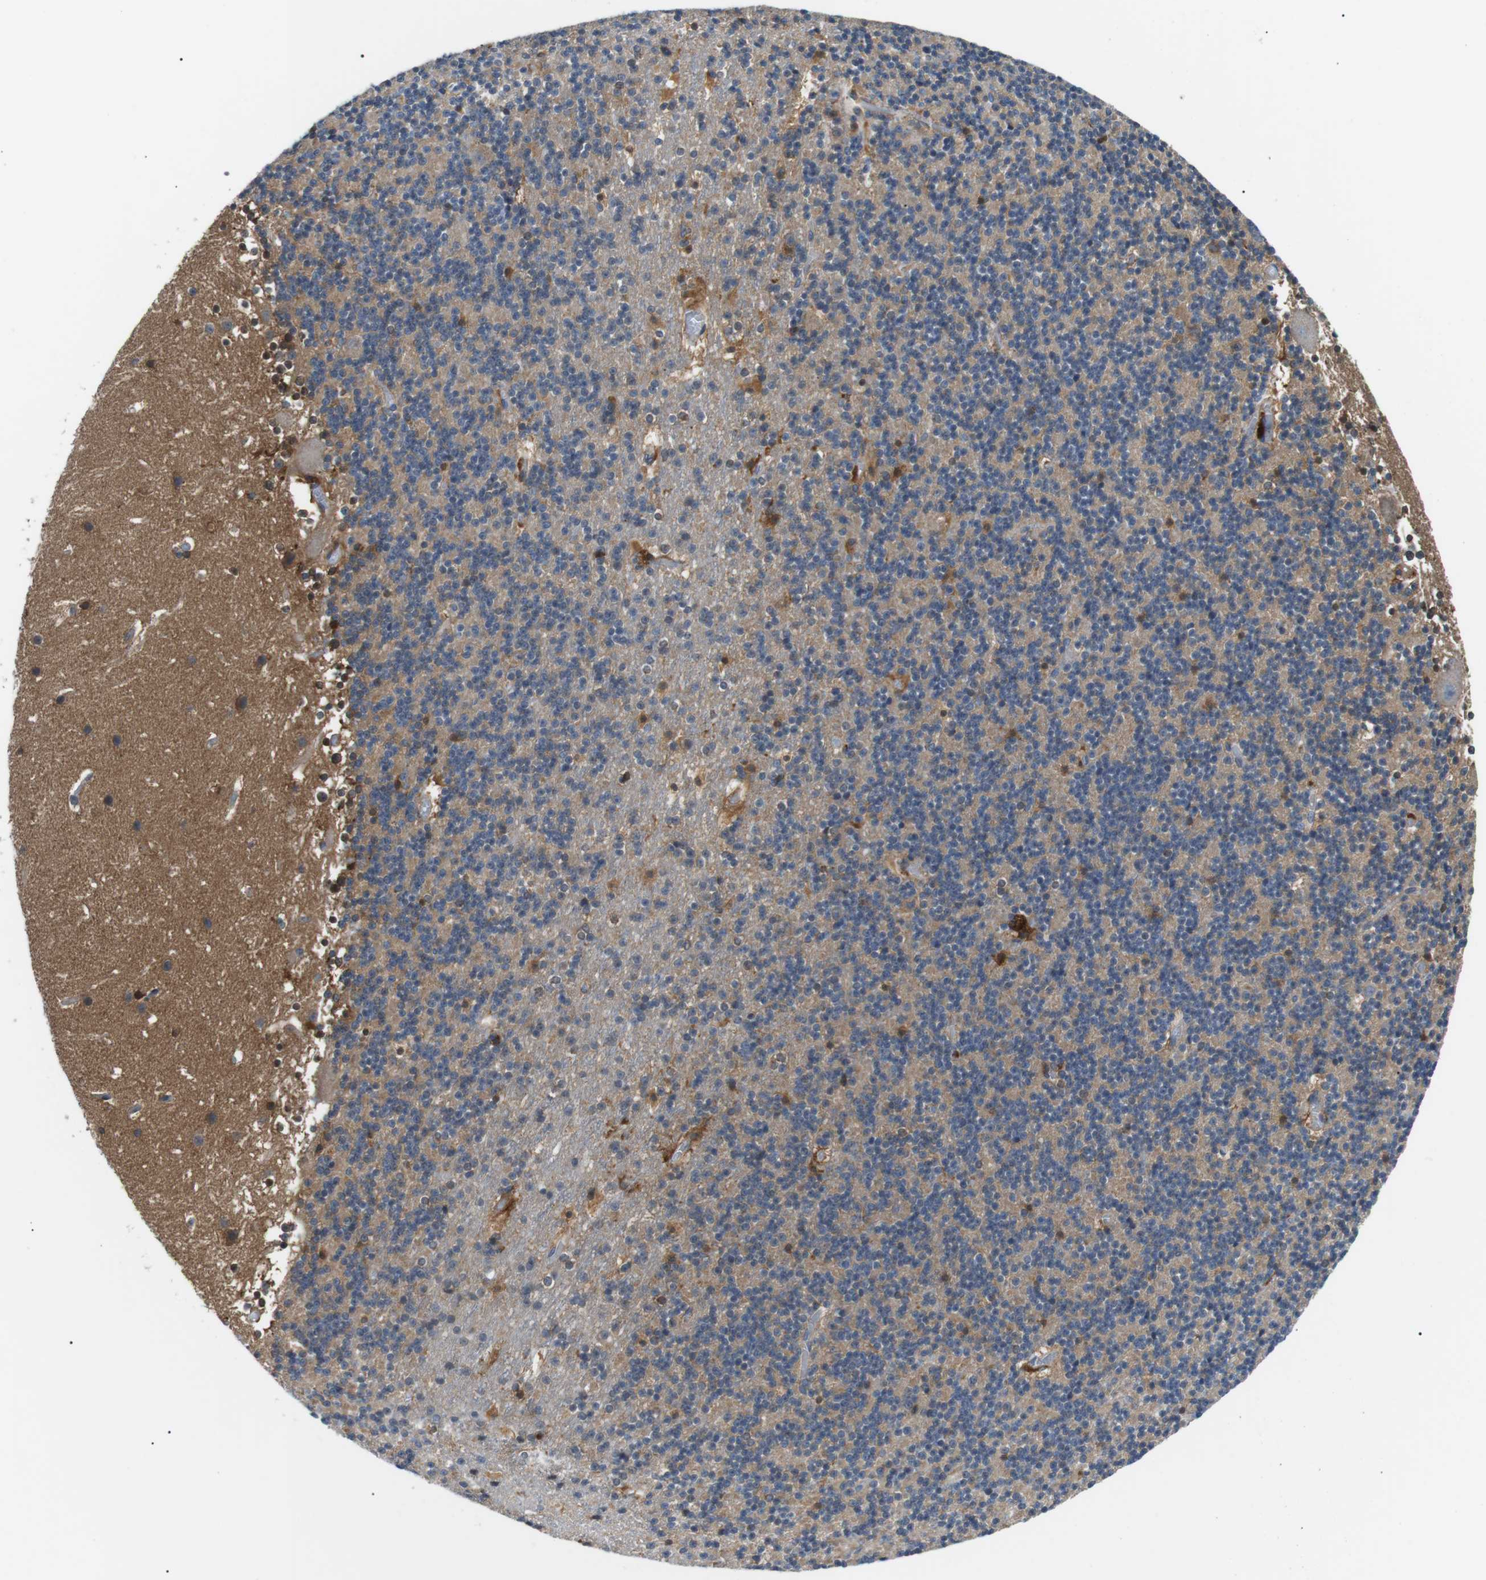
{"staining": {"intensity": "strong", "quantity": "<25%", "location": "cytoplasmic/membranous"}, "tissue": "cerebellum", "cell_type": "Cells in granular layer", "image_type": "normal", "snomed": [{"axis": "morphology", "description": "Normal tissue, NOS"}, {"axis": "topography", "description": "Cerebellum"}], "caption": "Immunohistochemistry (IHC) (DAB (3,3'-diaminobenzidine)) staining of unremarkable human cerebellum exhibits strong cytoplasmic/membranous protein expression in approximately <25% of cells in granular layer.", "gene": "RAB9A", "patient": {"sex": "male", "age": 45}}